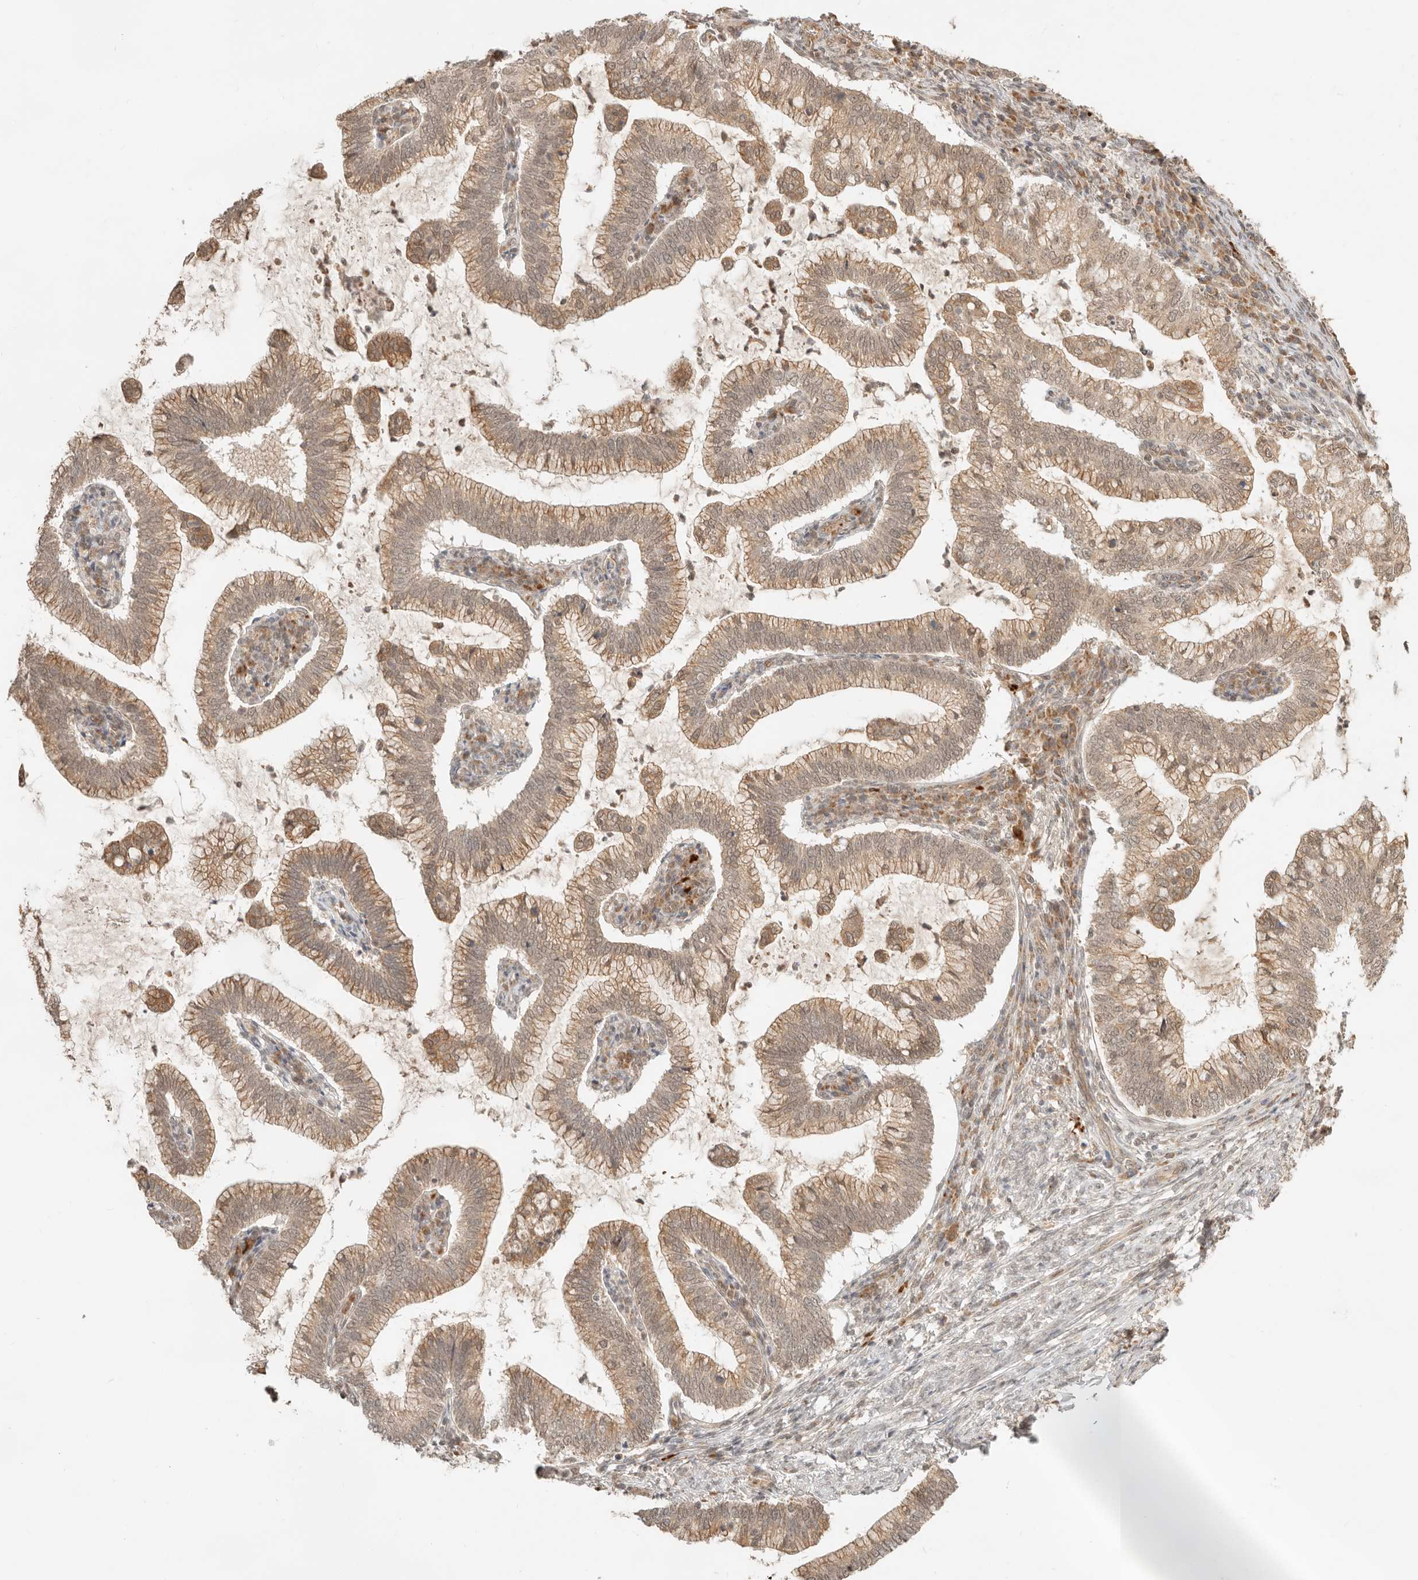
{"staining": {"intensity": "moderate", "quantity": ">75%", "location": "cytoplasmic/membranous,nuclear"}, "tissue": "cervical cancer", "cell_type": "Tumor cells", "image_type": "cancer", "snomed": [{"axis": "morphology", "description": "Adenocarcinoma, NOS"}, {"axis": "topography", "description": "Cervix"}], "caption": "Moderate cytoplasmic/membranous and nuclear positivity for a protein is seen in approximately >75% of tumor cells of adenocarcinoma (cervical) using immunohistochemistry.", "gene": "BAALC", "patient": {"sex": "female", "age": 36}}